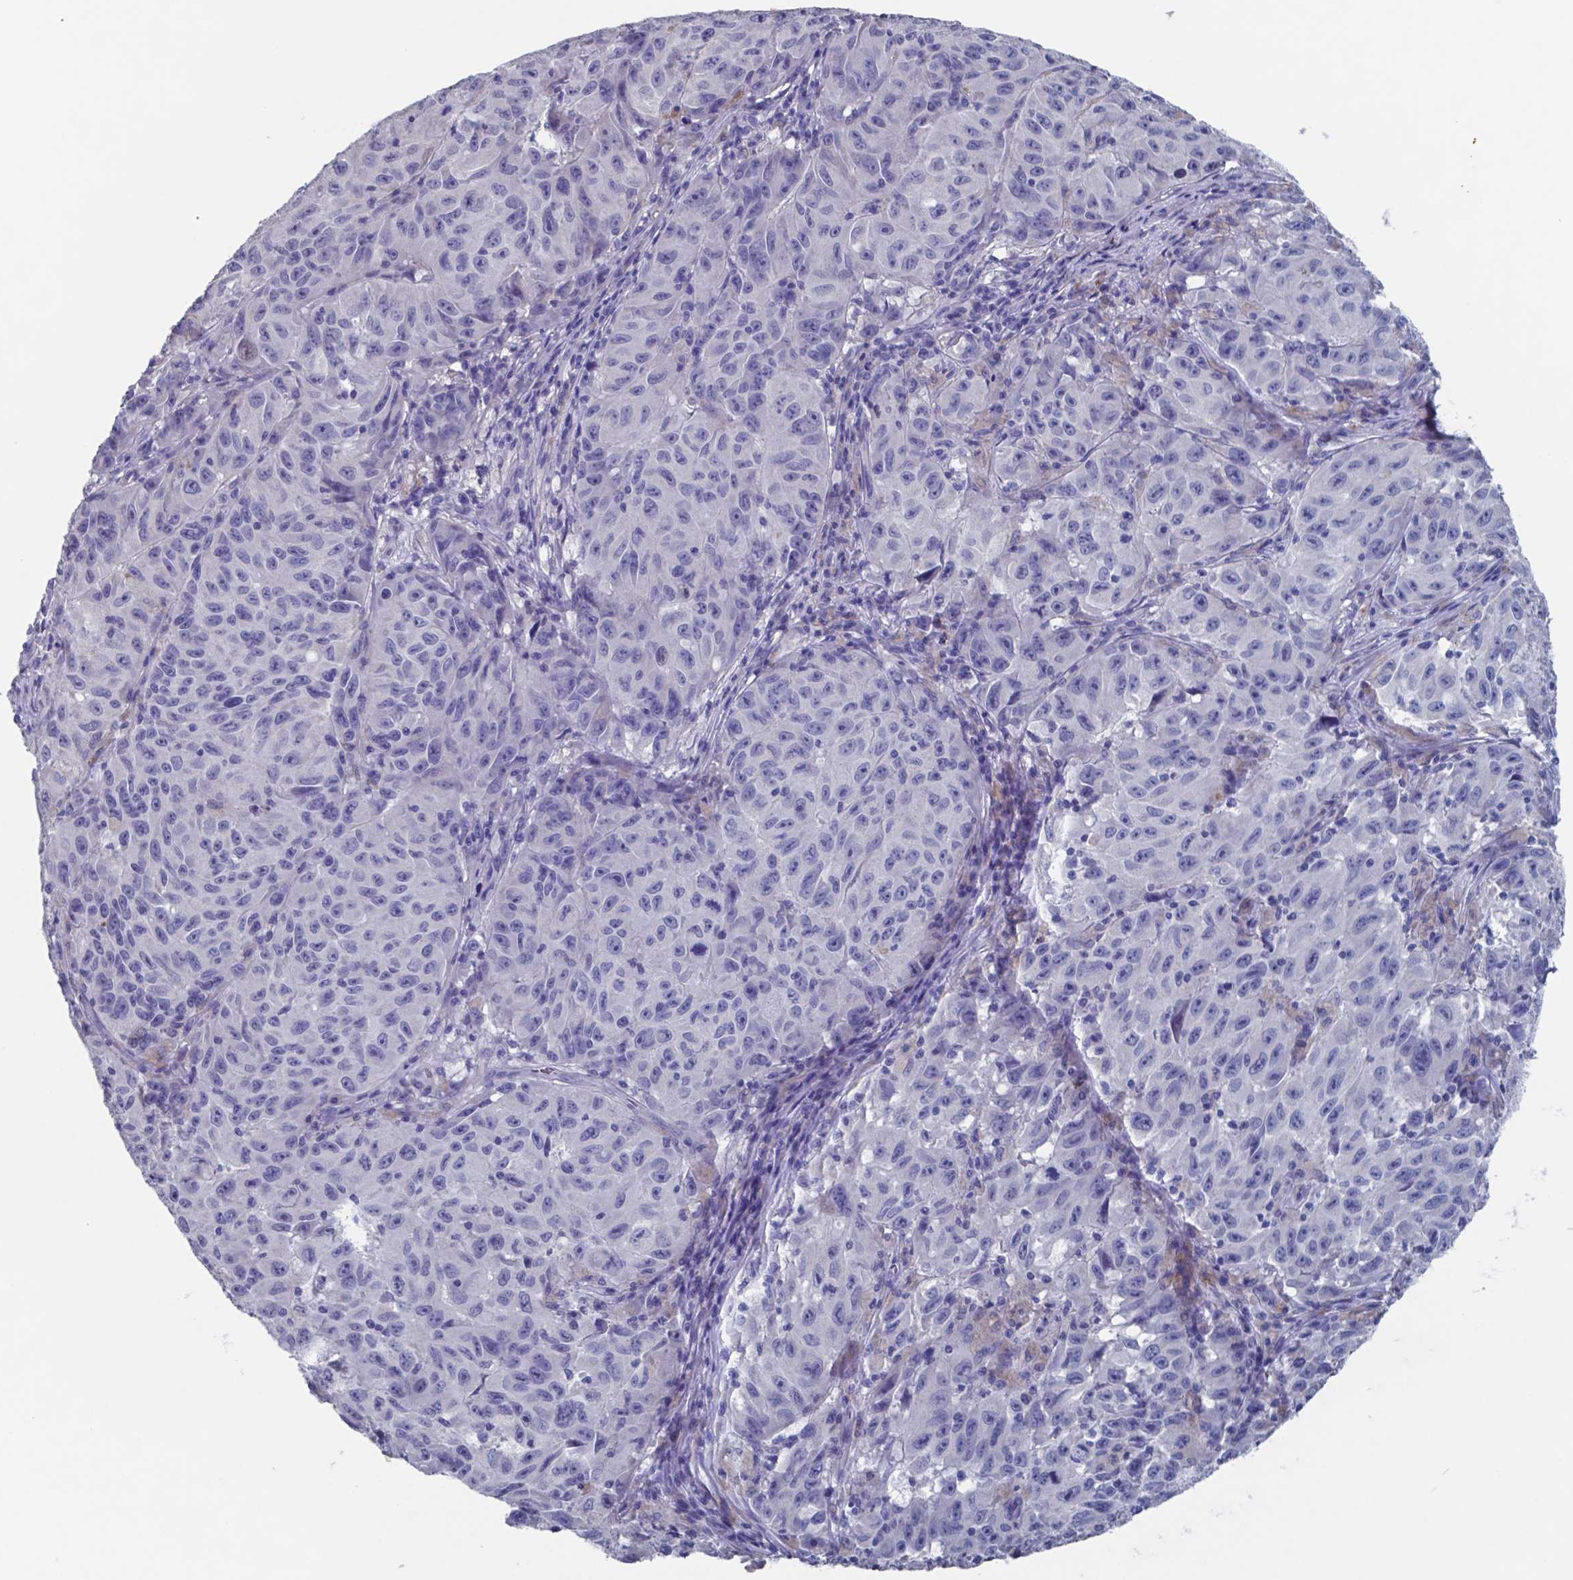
{"staining": {"intensity": "negative", "quantity": "none", "location": "none"}, "tissue": "melanoma", "cell_type": "Tumor cells", "image_type": "cancer", "snomed": [{"axis": "morphology", "description": "Malignant melanoma, NOS"}, {"axis": "topography", "description": "Vulva, labia, clitoris and Bartholin´s gland, NO"}], "caption": "Immunohistochemical staining of human malignant melanoma shows no significant staining in tumor cells.", "gene": "TTR", "patient": {"sex": "female", "age": 75}}